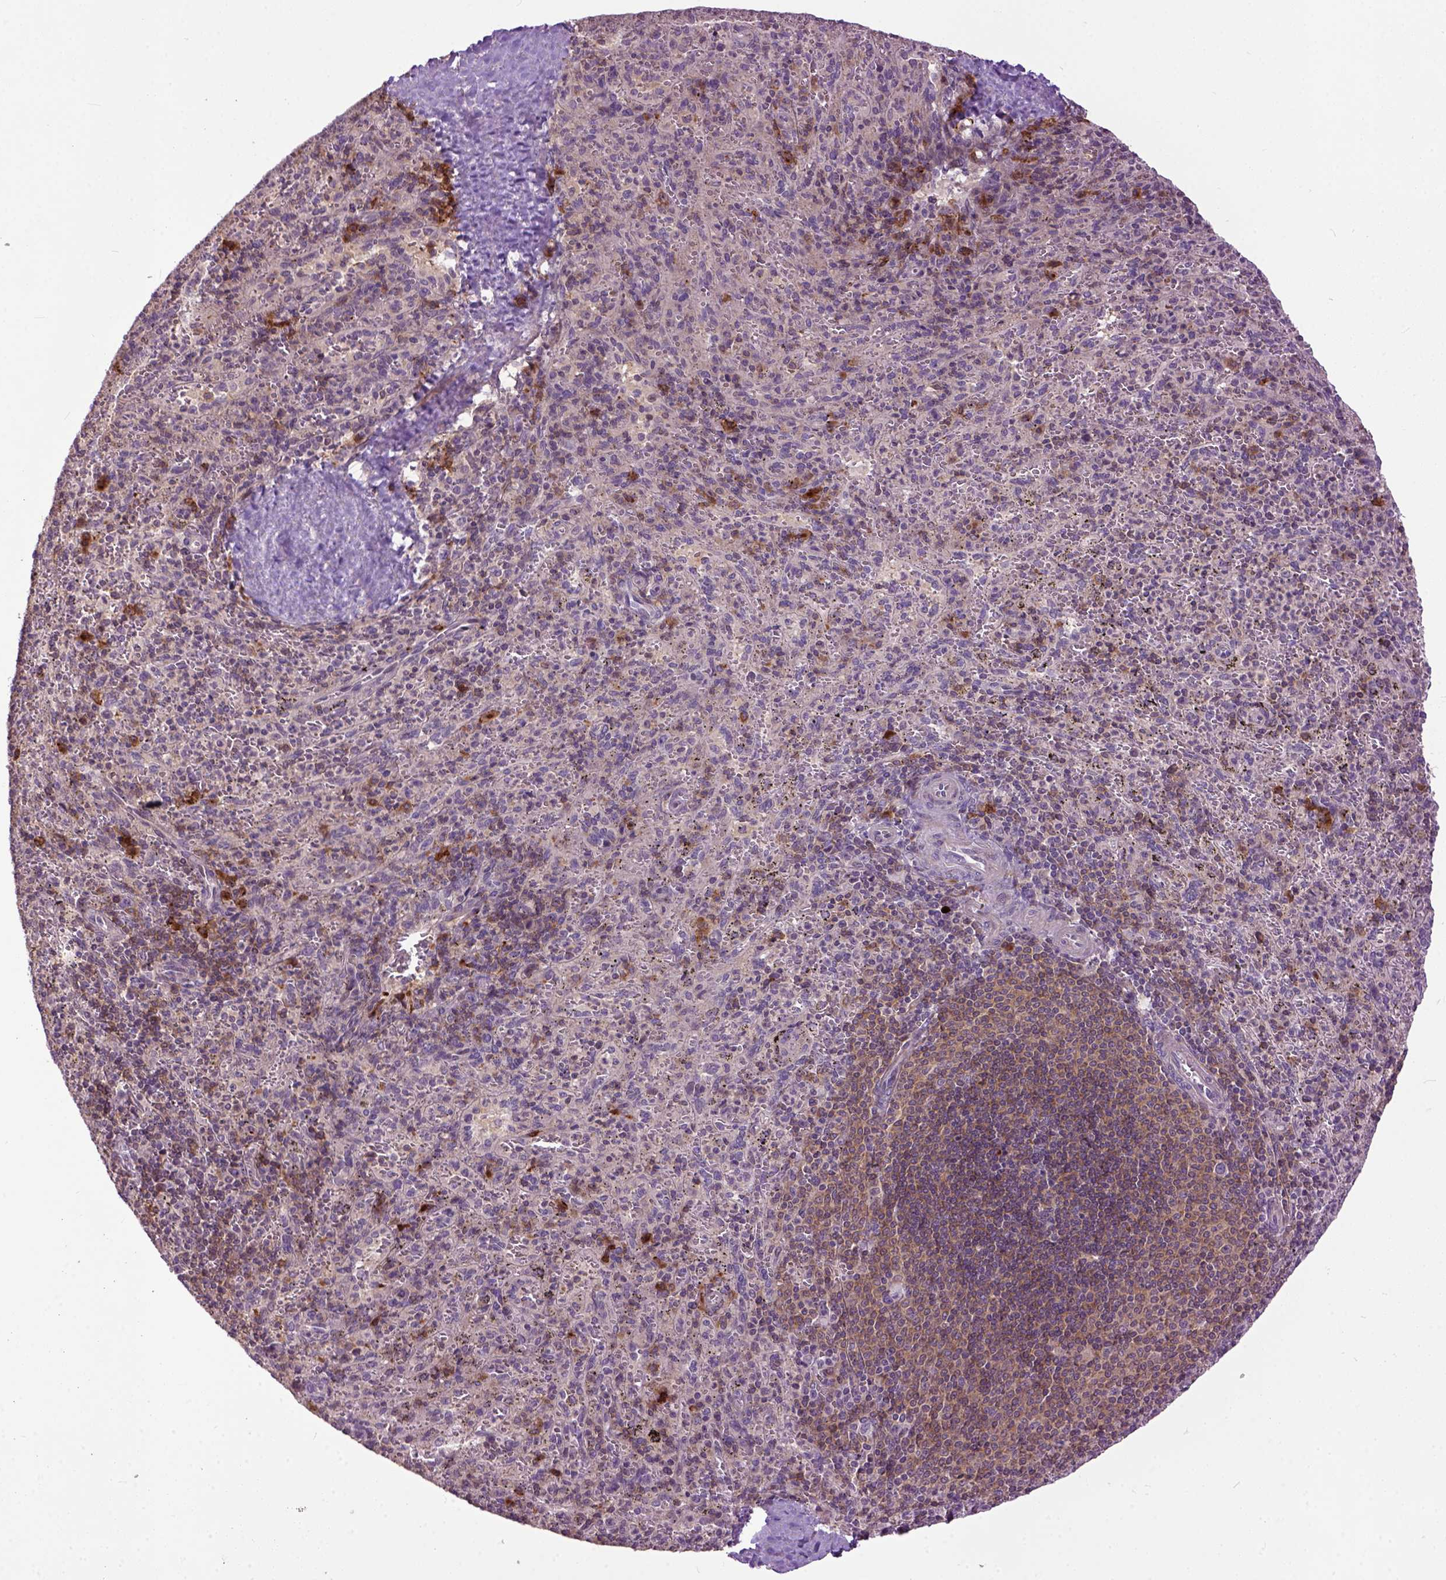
{"staining": {"intensity": "strong", "quantity": "<25%", "location": "cytoplasmic/membranous"}, "tissue": "spleen", "cell_type": "Cells in red pulp", "image_type": "normal", "snomed": [{"axis": "morphology", "description": "Normal tissue, NOS"}, {"axis": "topography", "description": "Spleen"}], "caption": "Normal spleen demonstrates strong cytoplasmic/membranous expression in approximately <25% of cells in red pulp, visualized by immunohistochemistry.", "gene": "CPNE1", "patient": {"sex": "male", "age": 57}}